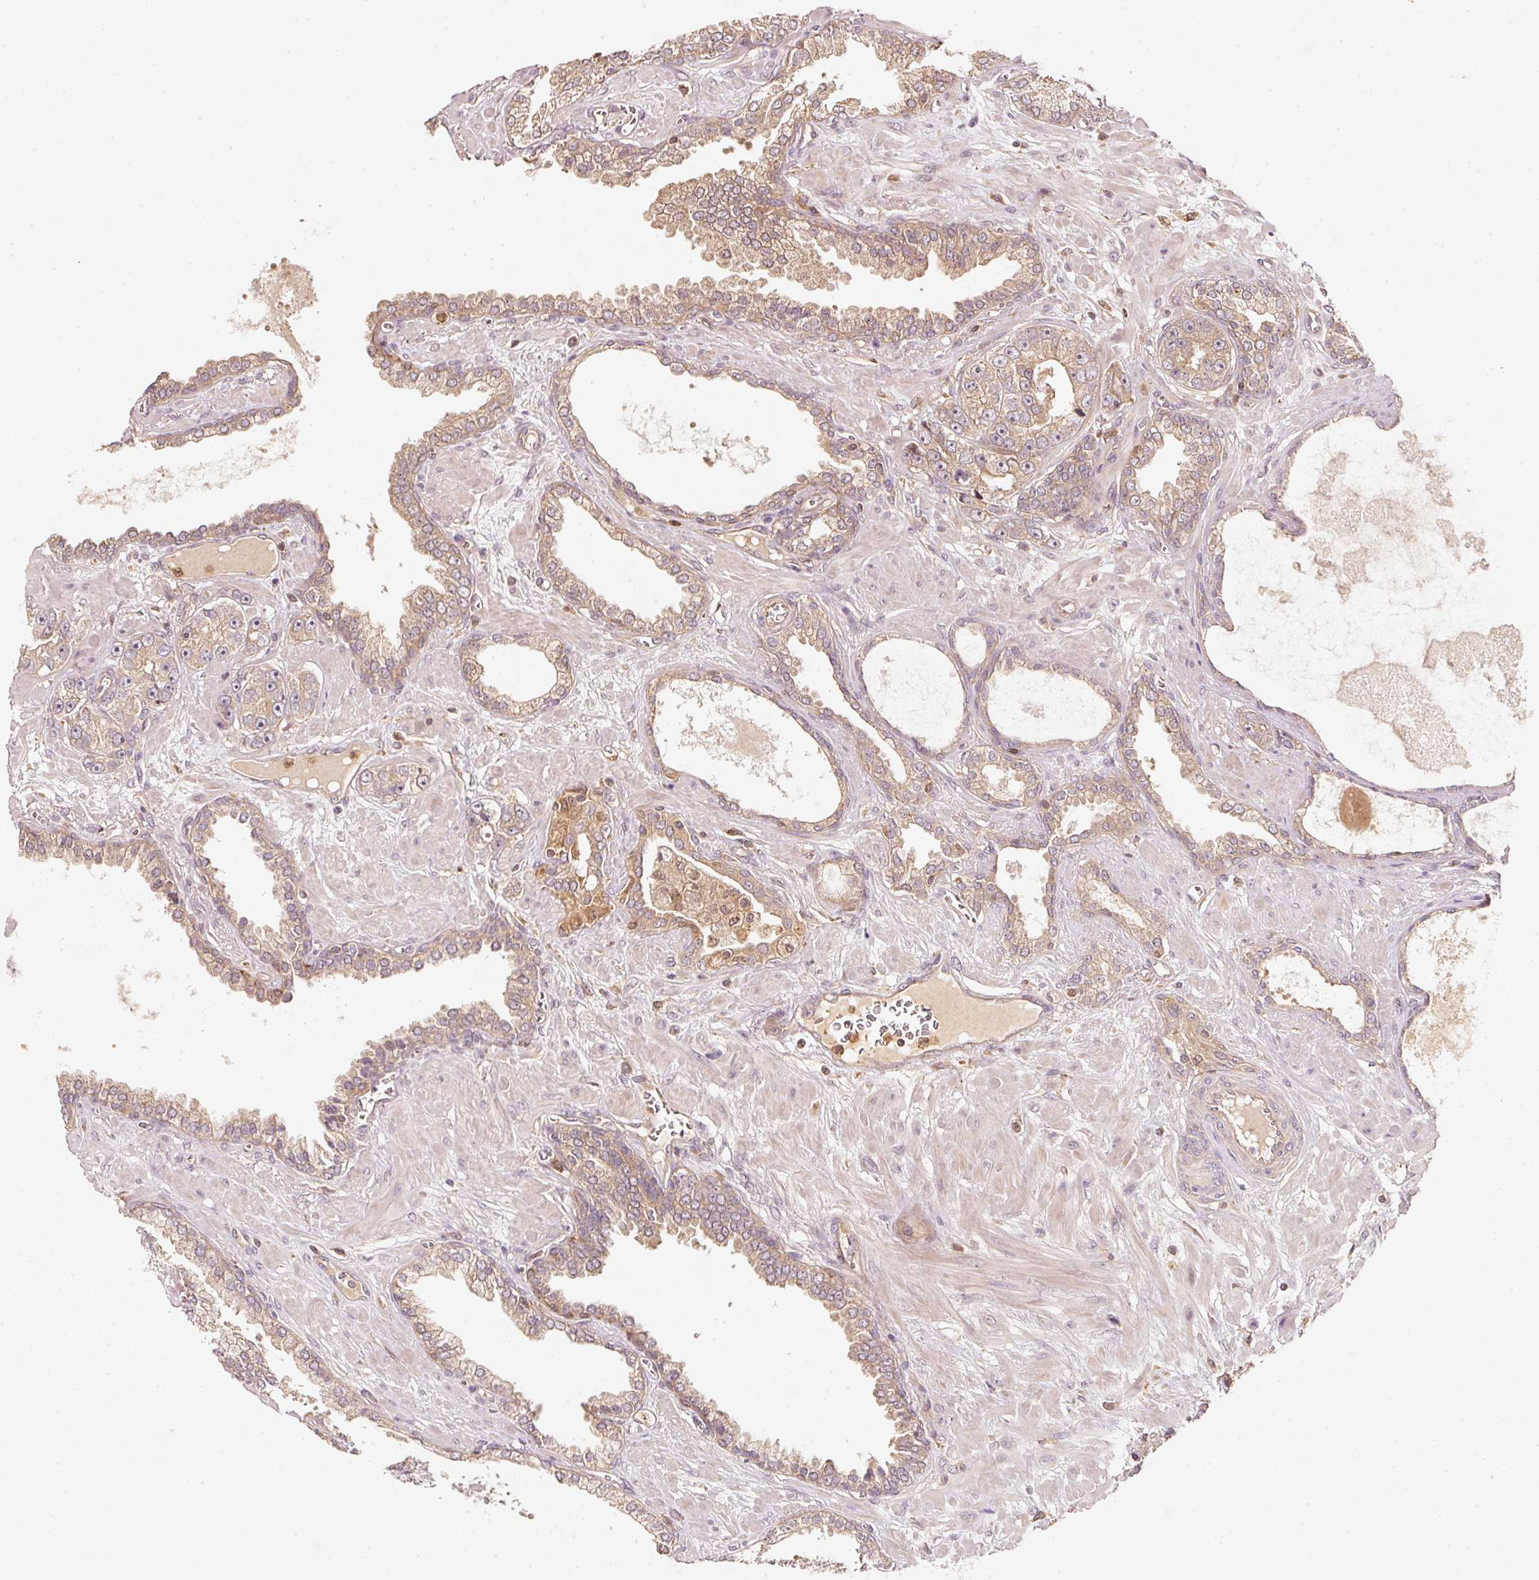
{"staining": {"intensity": "weak", "quantity": ">75%", "location": "cytoplasmic/membranous"}, "tissue": "prostate cancer", "cell_type": "Tumor cells", "image_type": "cancer", "snomed": [{"axis": "morphology", "description": "Adenocarcinoma, High grade"}, {"axis": "topography", "description": "Prostate"}], "caption": "The photomicrograph displays a brown stain indicating the presence of a protein in the cytoplasmic/membranous of tumor cells in prostate cancer (adenocarcinoma (high-grade)).", "gene": "RRAS2", "patient": {"sex": "male", "age": 71}}